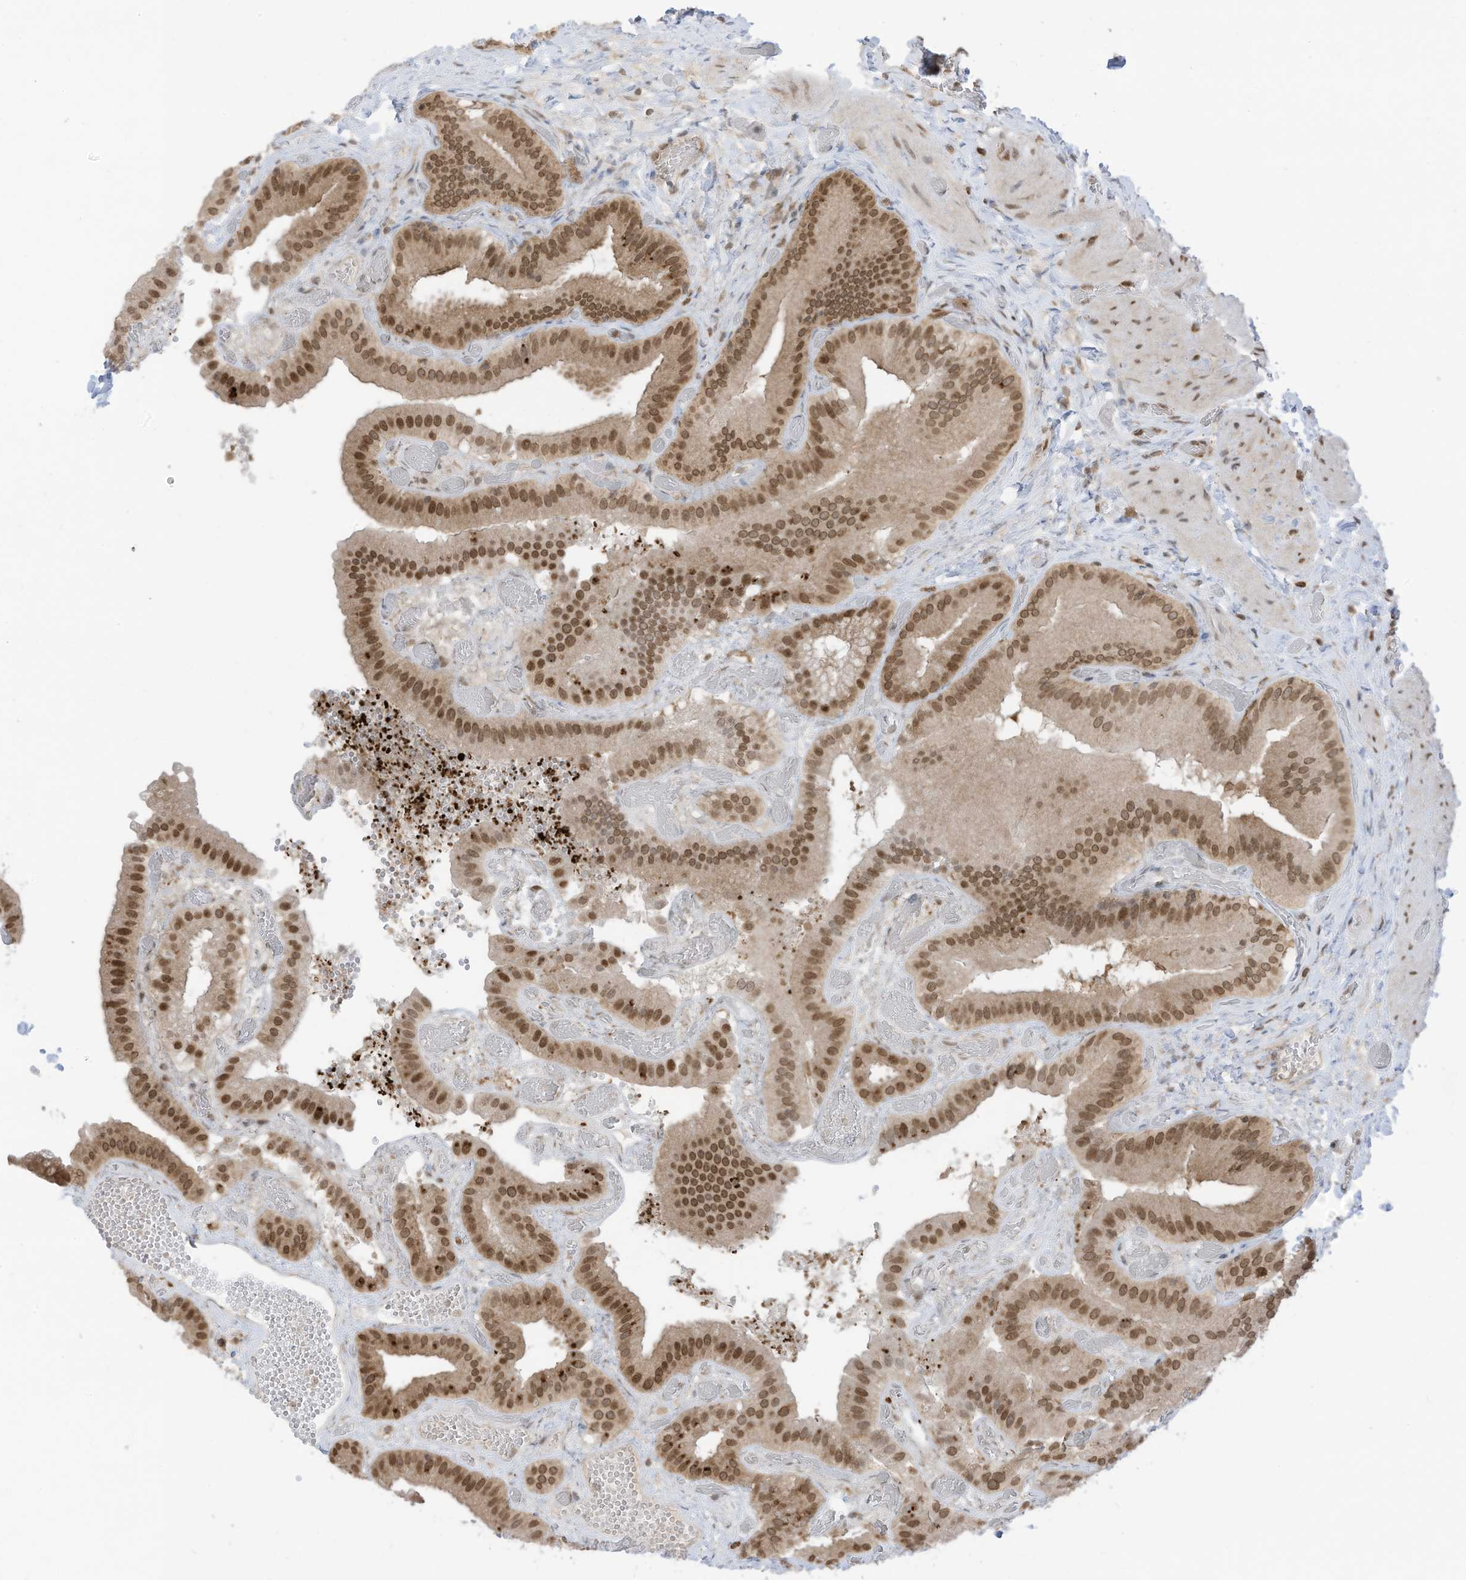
{"staining": {"intensity": "moderate", "quantity": ">75%", "location": "nuclear"}, "tissue": "gallbladder", "cell_type": "Glandular cells", "image_type": "normal", "snomed": [{"axis": "morphology", "description": "Normal tissue, NOS"}, {"axis": "topography", "description": "Gallbladder"}], "caption": "This is an image of immunohistochemistry staining of unremarkable gallbladder, which shows moderate positivity in the nuclear of glandular cells.", "gene": "KPNB1", "patient": {"sex": "female", "age": 64}}